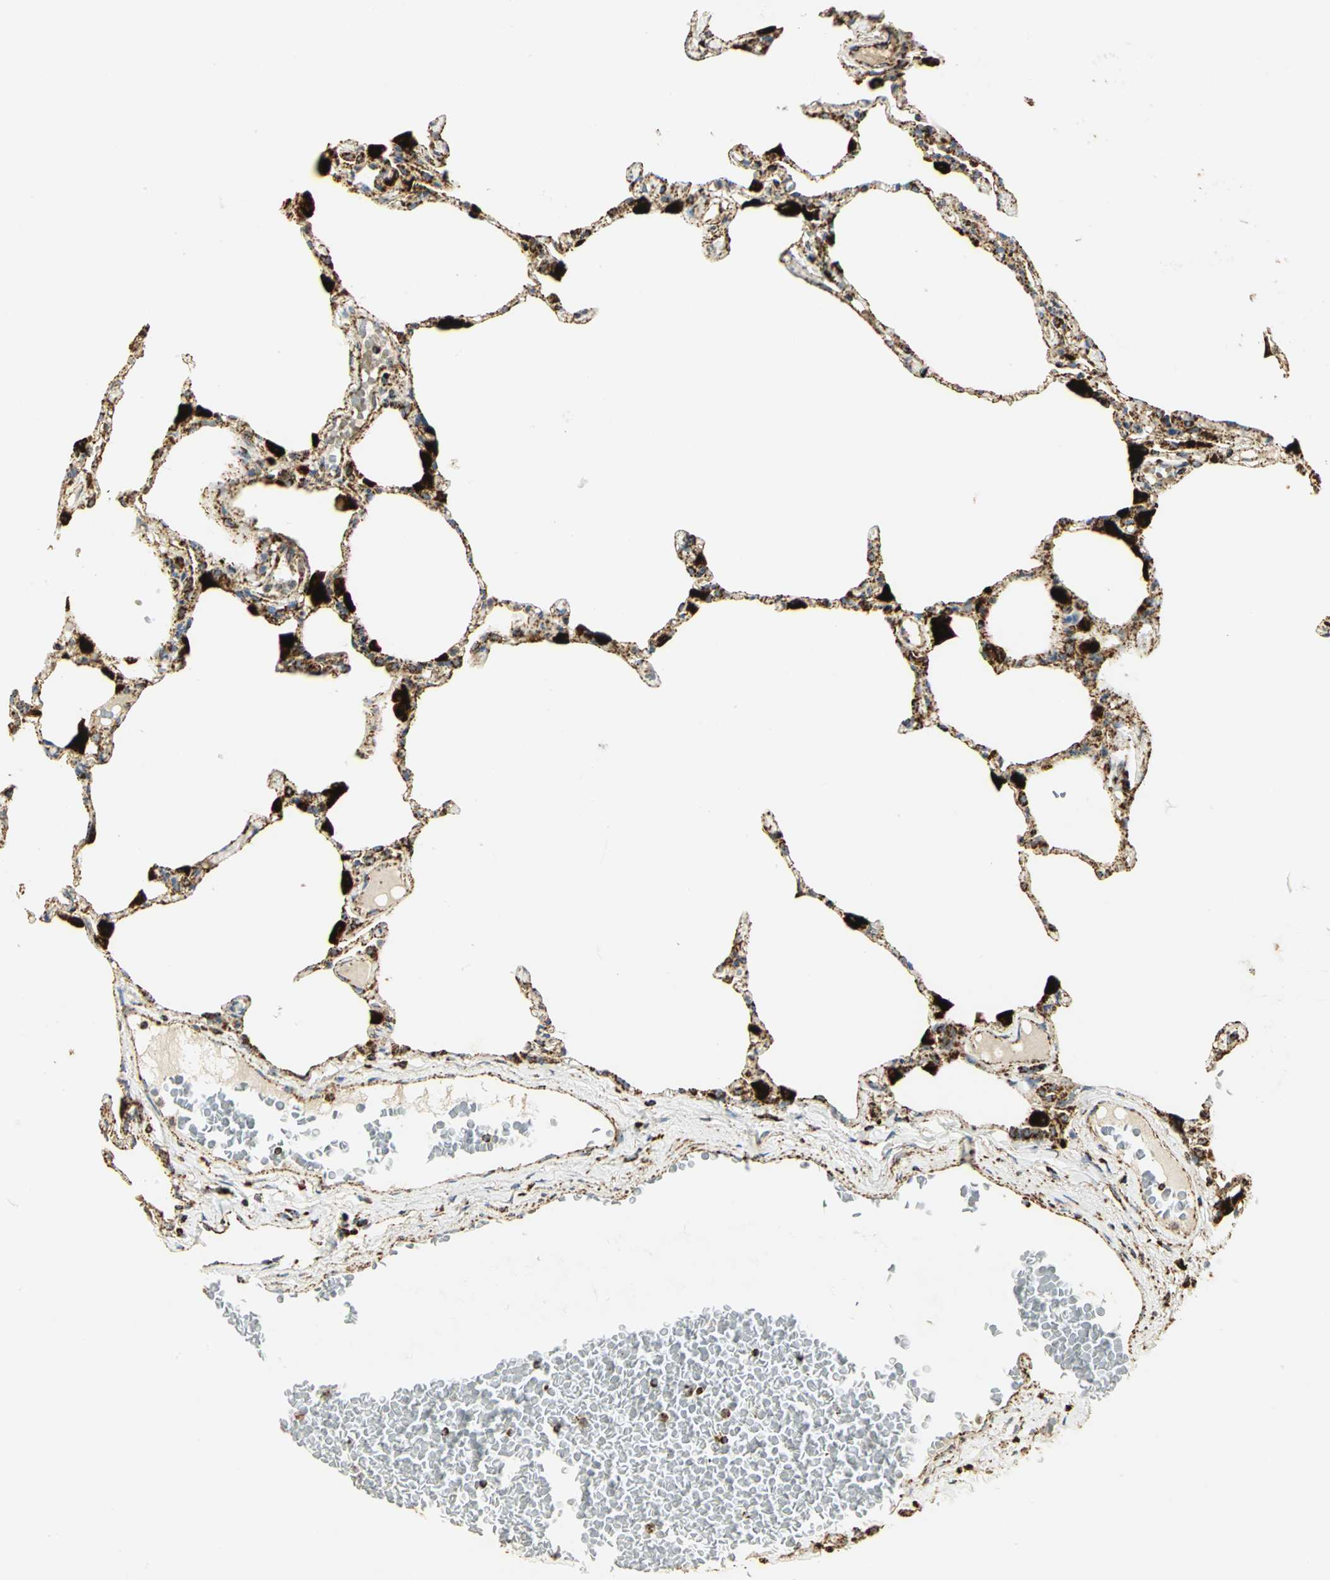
{"staining": {"intensity": "strong", "quantity": ">75%", "location": "cytoplasmic/membranous"}, "tissue": "lung", "cell_type": "Alveolar cells", "image_type": "normal", "snomed": [{"axis": "morphology", "description": "Normal tissue, NOS"}, {"axis": "topography", "description": "Lung"}], "caption": "Lung stained with immunohistochemistry (IHC) reveals strong cytoplasmic/membranous expression in about >75% of alveolar cells.", "gene": "VDAC1", "patient": {"sex": "female", "age": 49}}